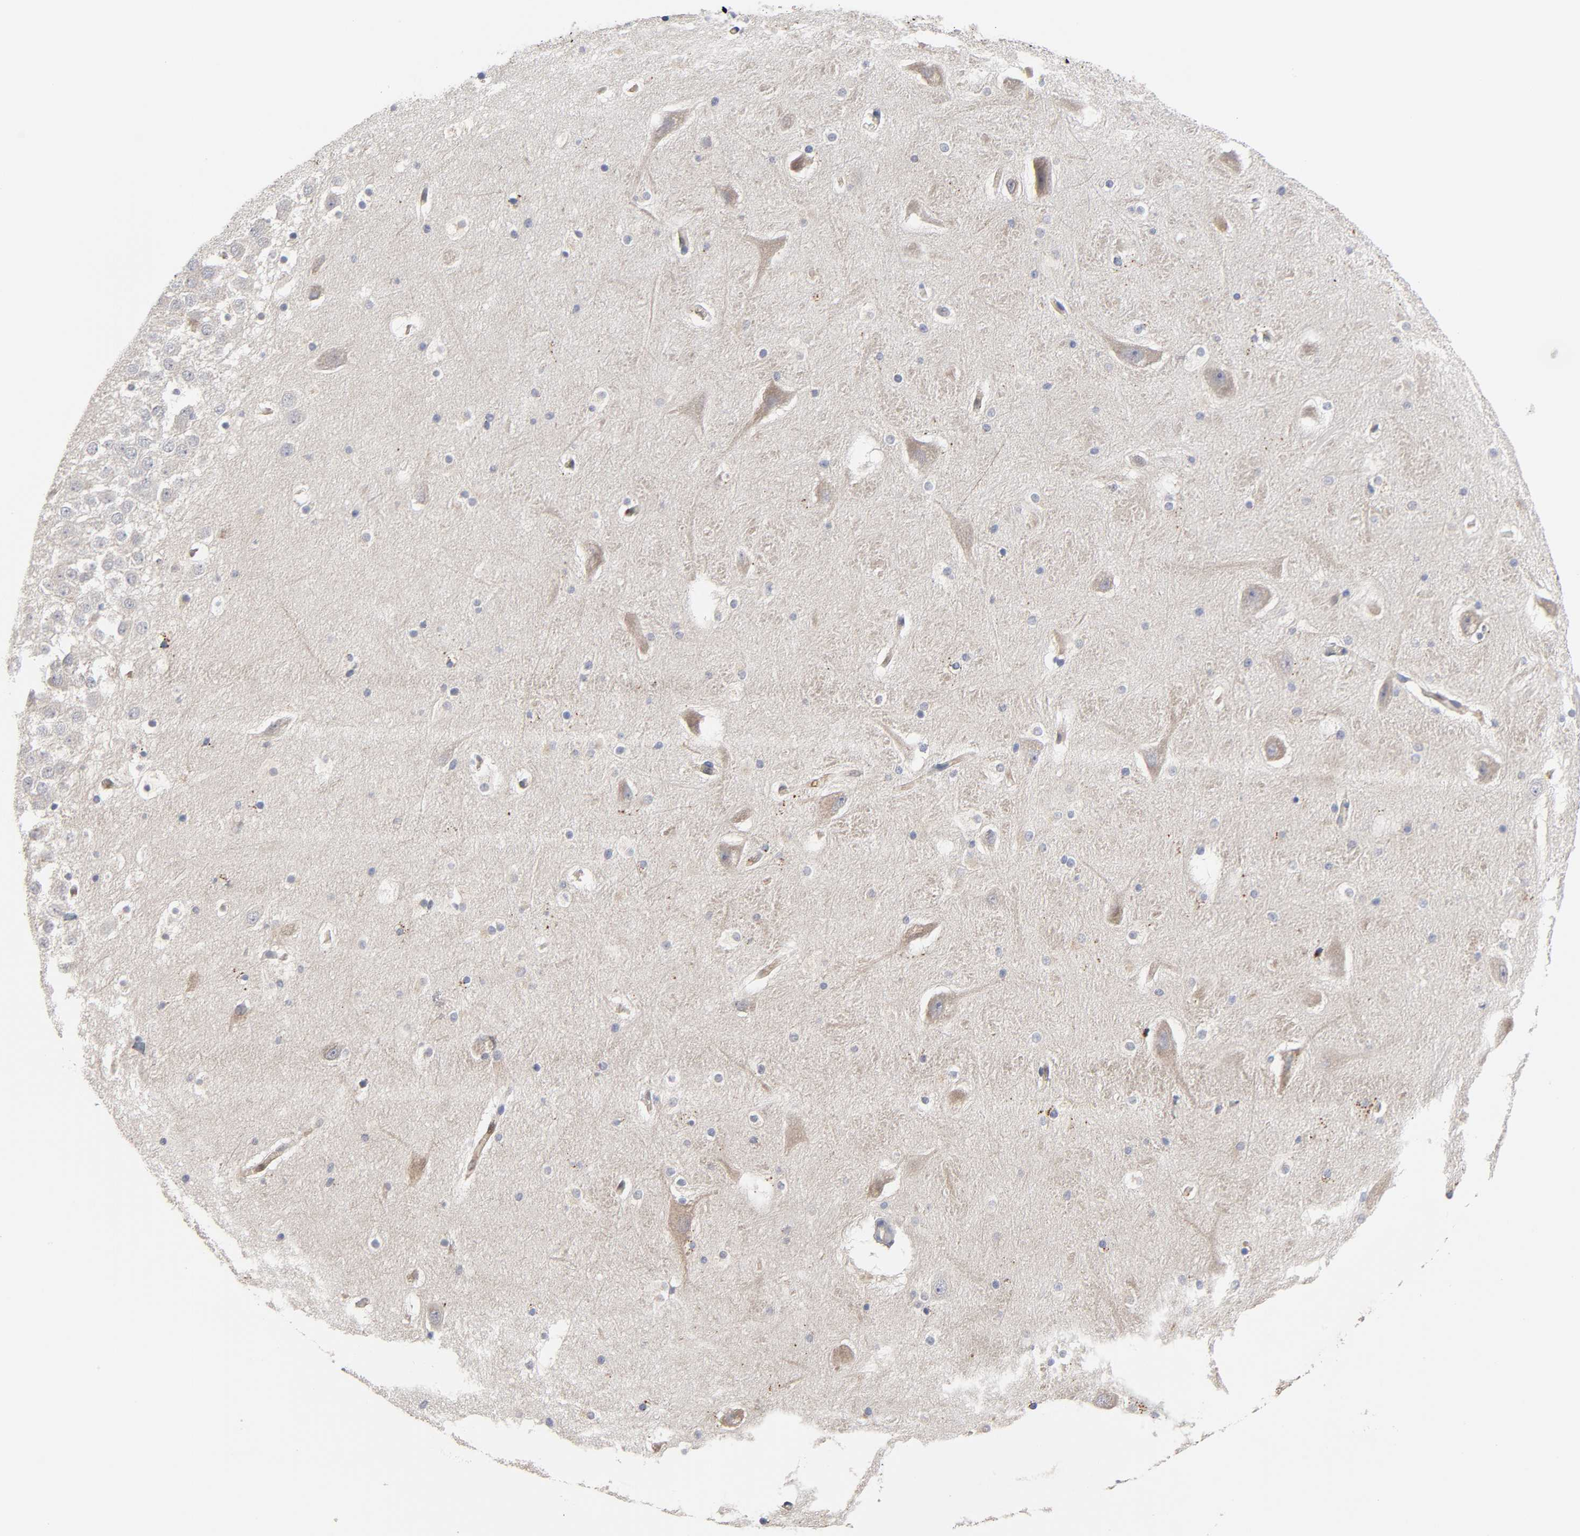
{"staining": {"intensity": "negative", "quantity": "none", "location": "none"}, "tissue": "hippocampus", "cell_type": "Glial cells", "image_type": "normal", "snomed": [{"axis": "morphology", "description": "Normal tissue, NOS"}, {"axis": "topography", "description": "Hippocampus"}], "caption": "Immunohistochemistry (IHC) image of benign hippocampus: human hippocampus stained with DAB (3,3'-diaminobenzidine) demonstrates no significant protein expression in glial cells.", "gene": "C17orf75", "patient": {"sex": "male", "age": 45}}